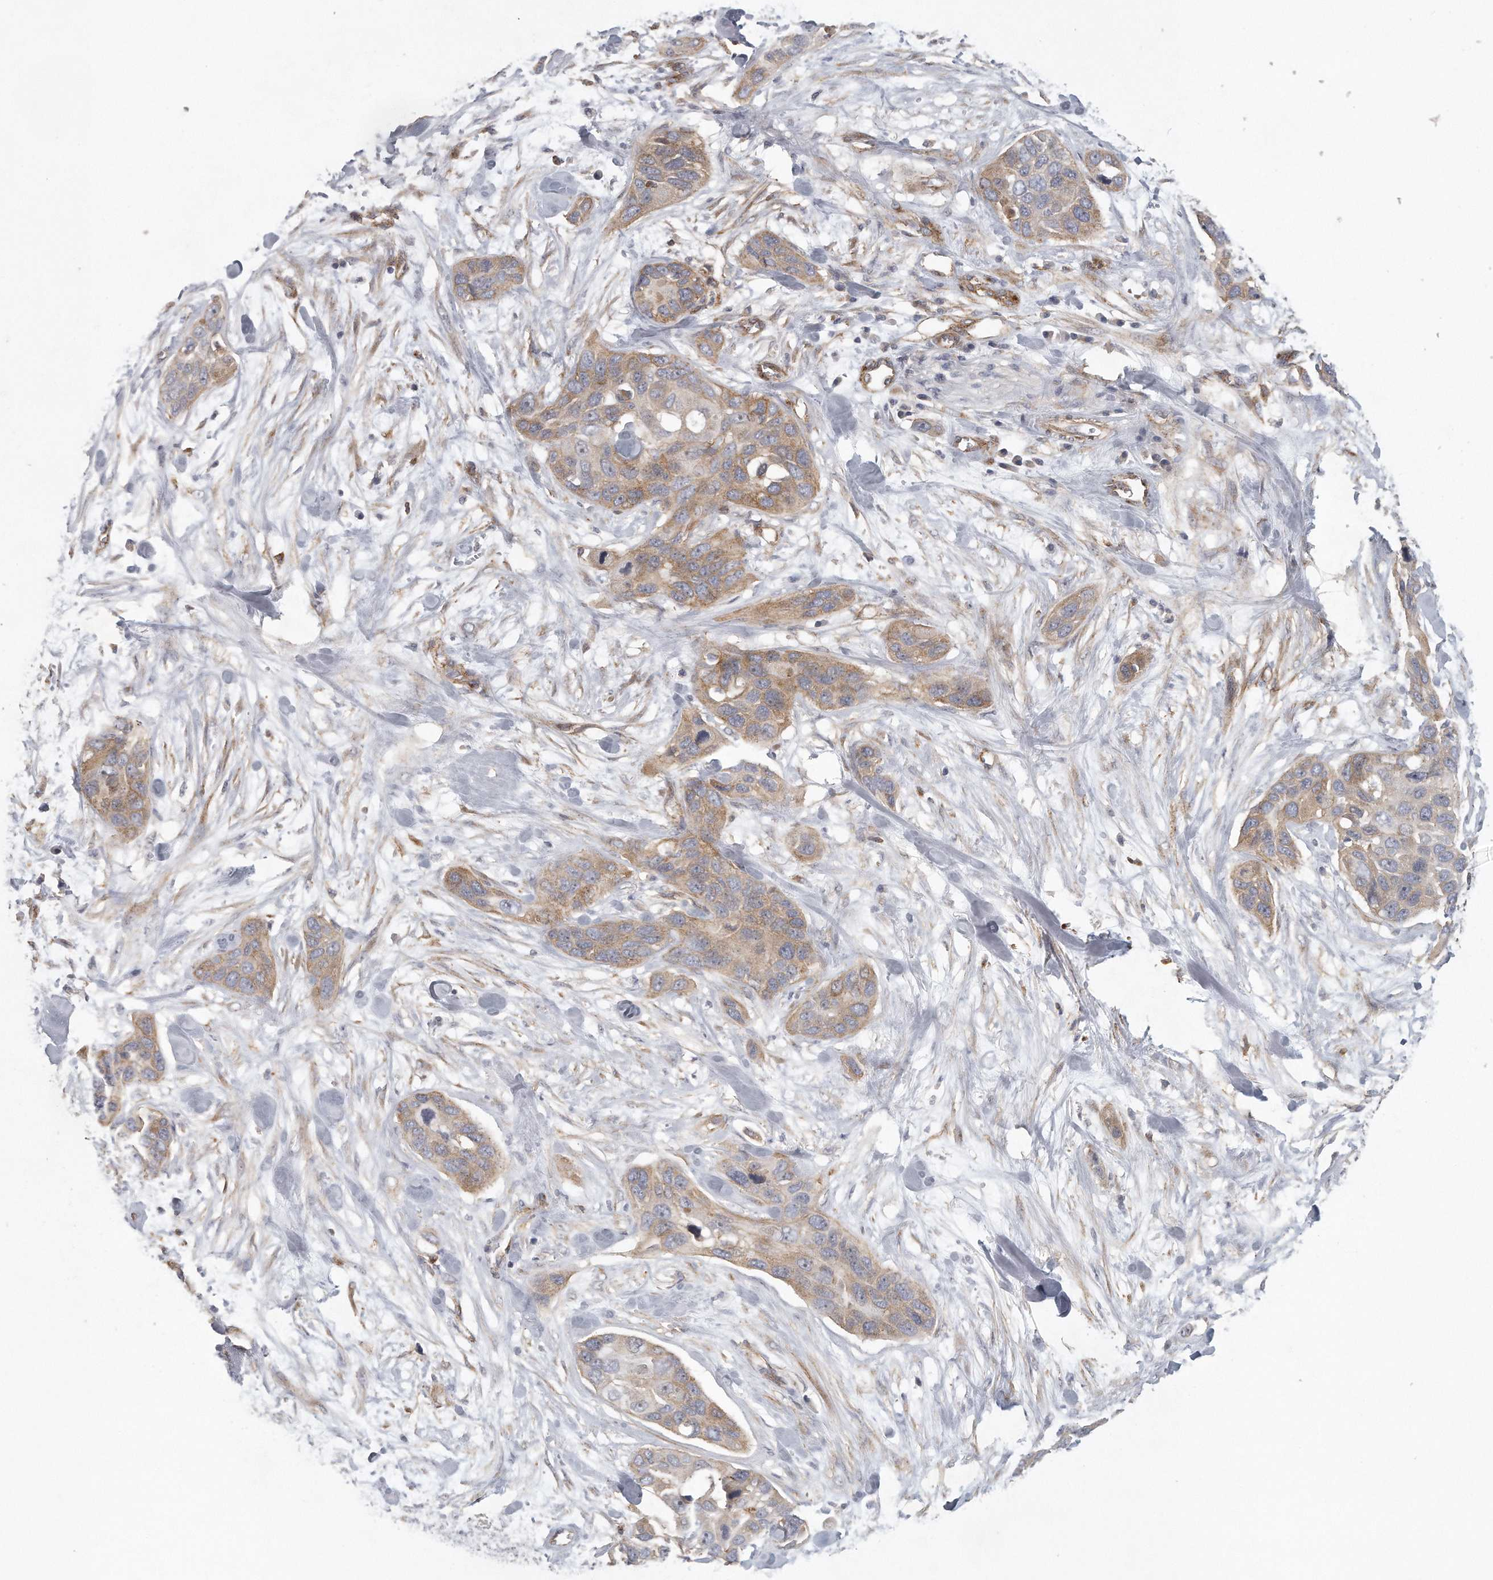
{"staining": {"intensity": "moderate", "quantity": "25%-75%", "location": "cytoplasmic/membranous"}, "tissue": "pancreatic cancer", "cell_type": "Tumor cells", "image_type": "cancer", "snomed": [{"axis": "morphology", "description": "Adenocarcinoma, NOS"}, {"axis": "topography", "description": "Pancreas"}], "caption": "Pancreatic cancer tissue demonstrates moderate cytoplasmic/membranous expression in approximately 25%-75% of tumor cells, visualized by immunohistochemistry.", "gene": "MTERF4", "patient": {"sex": "female", "age": 60}}